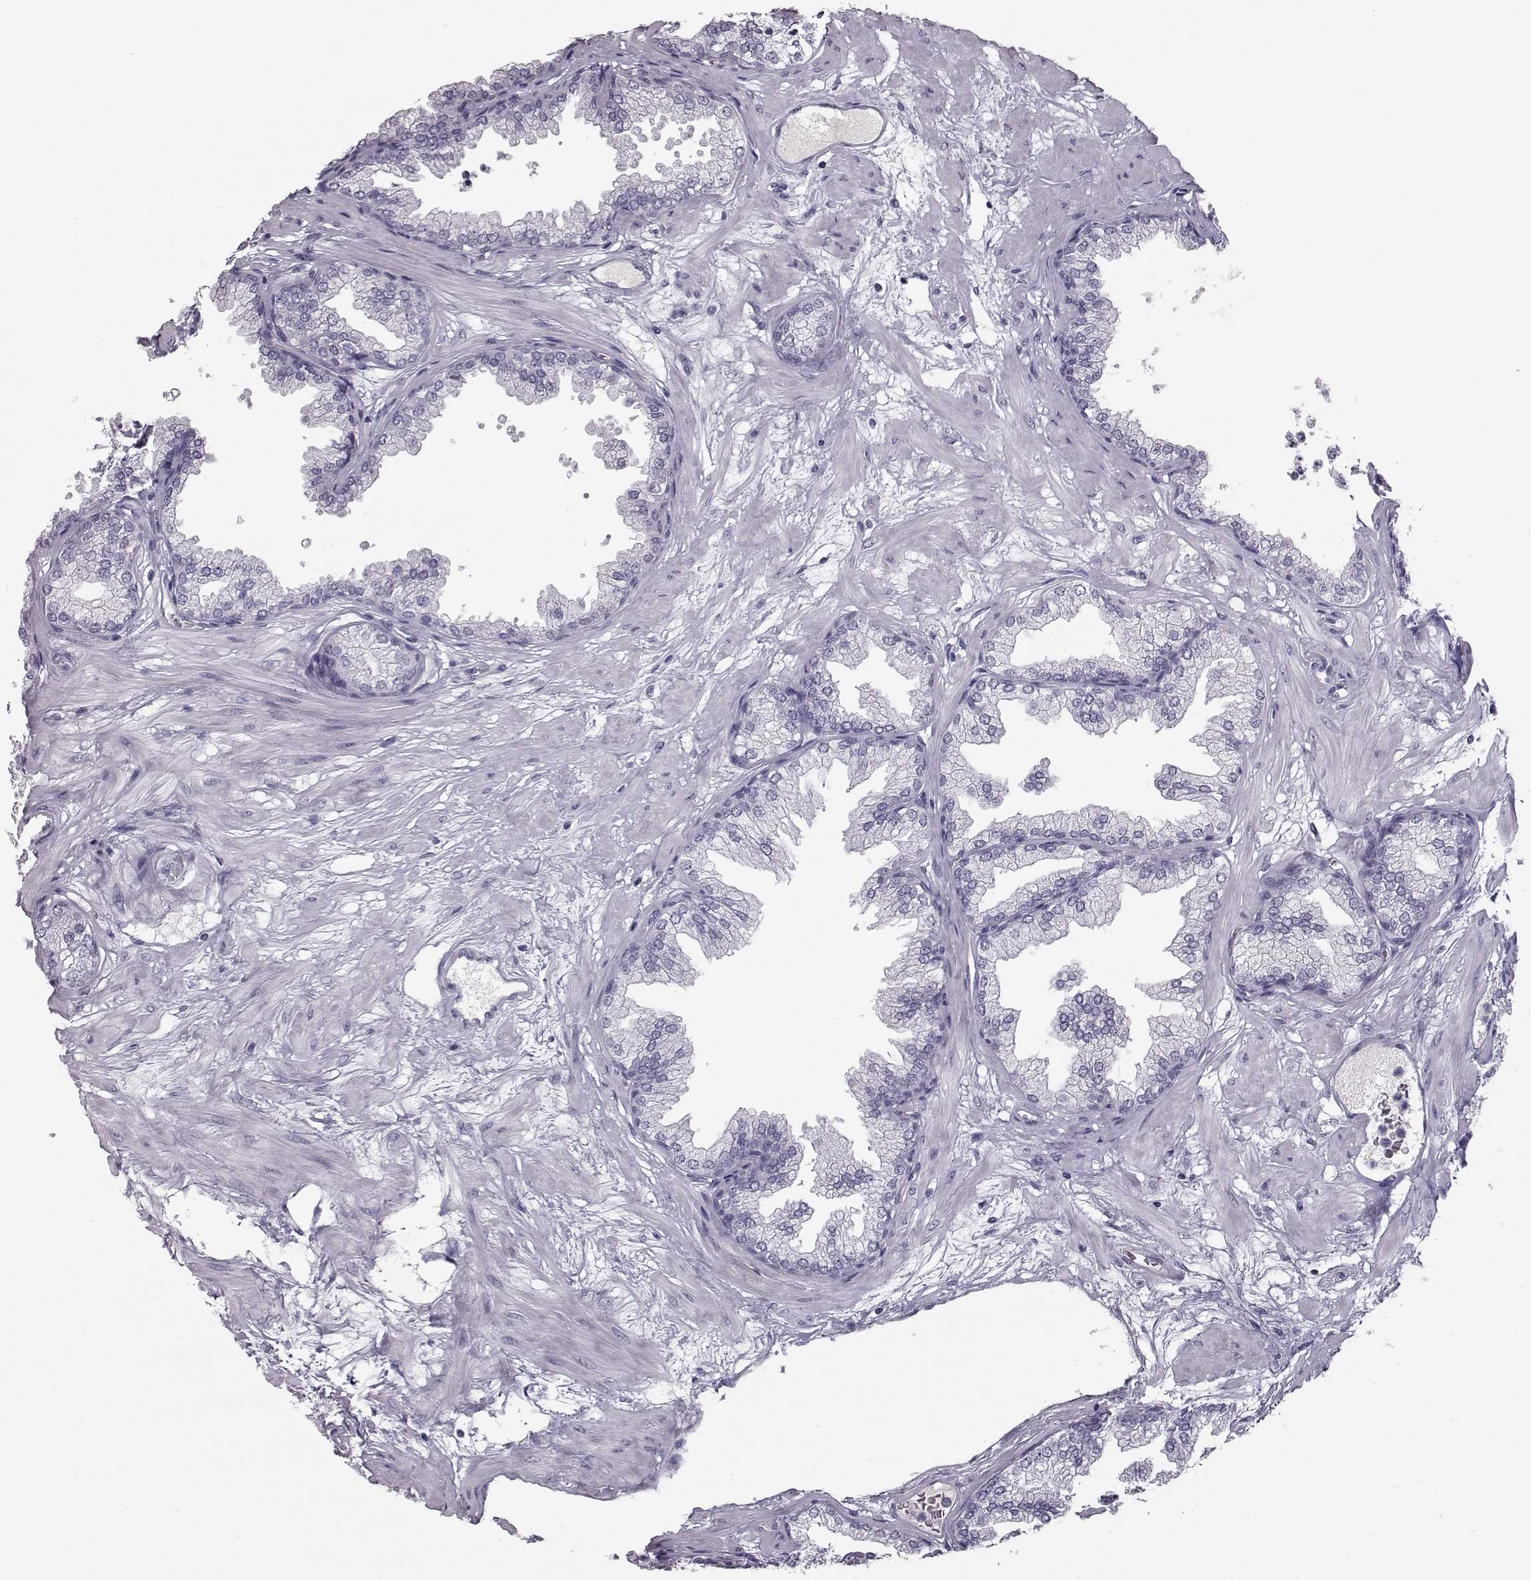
{"staining": {"intensity": "negative", "quantity": "none", "location": "none"}, "tissue": "prostate", "cell_type": "Glandular cells", "image_type": "normal", "snomed": [{"axis": "morphology", "description": "Normal tissue, NOS"}, {"axis": "topography", "description": "Prostate"}], "caption": "This is an immunohistochemistry (IHC) photomicrograph of benign human prostate. There is no staining in glandular cells.", "gene": "CCL19", "patient": {"sex": "male", "age": 37}}